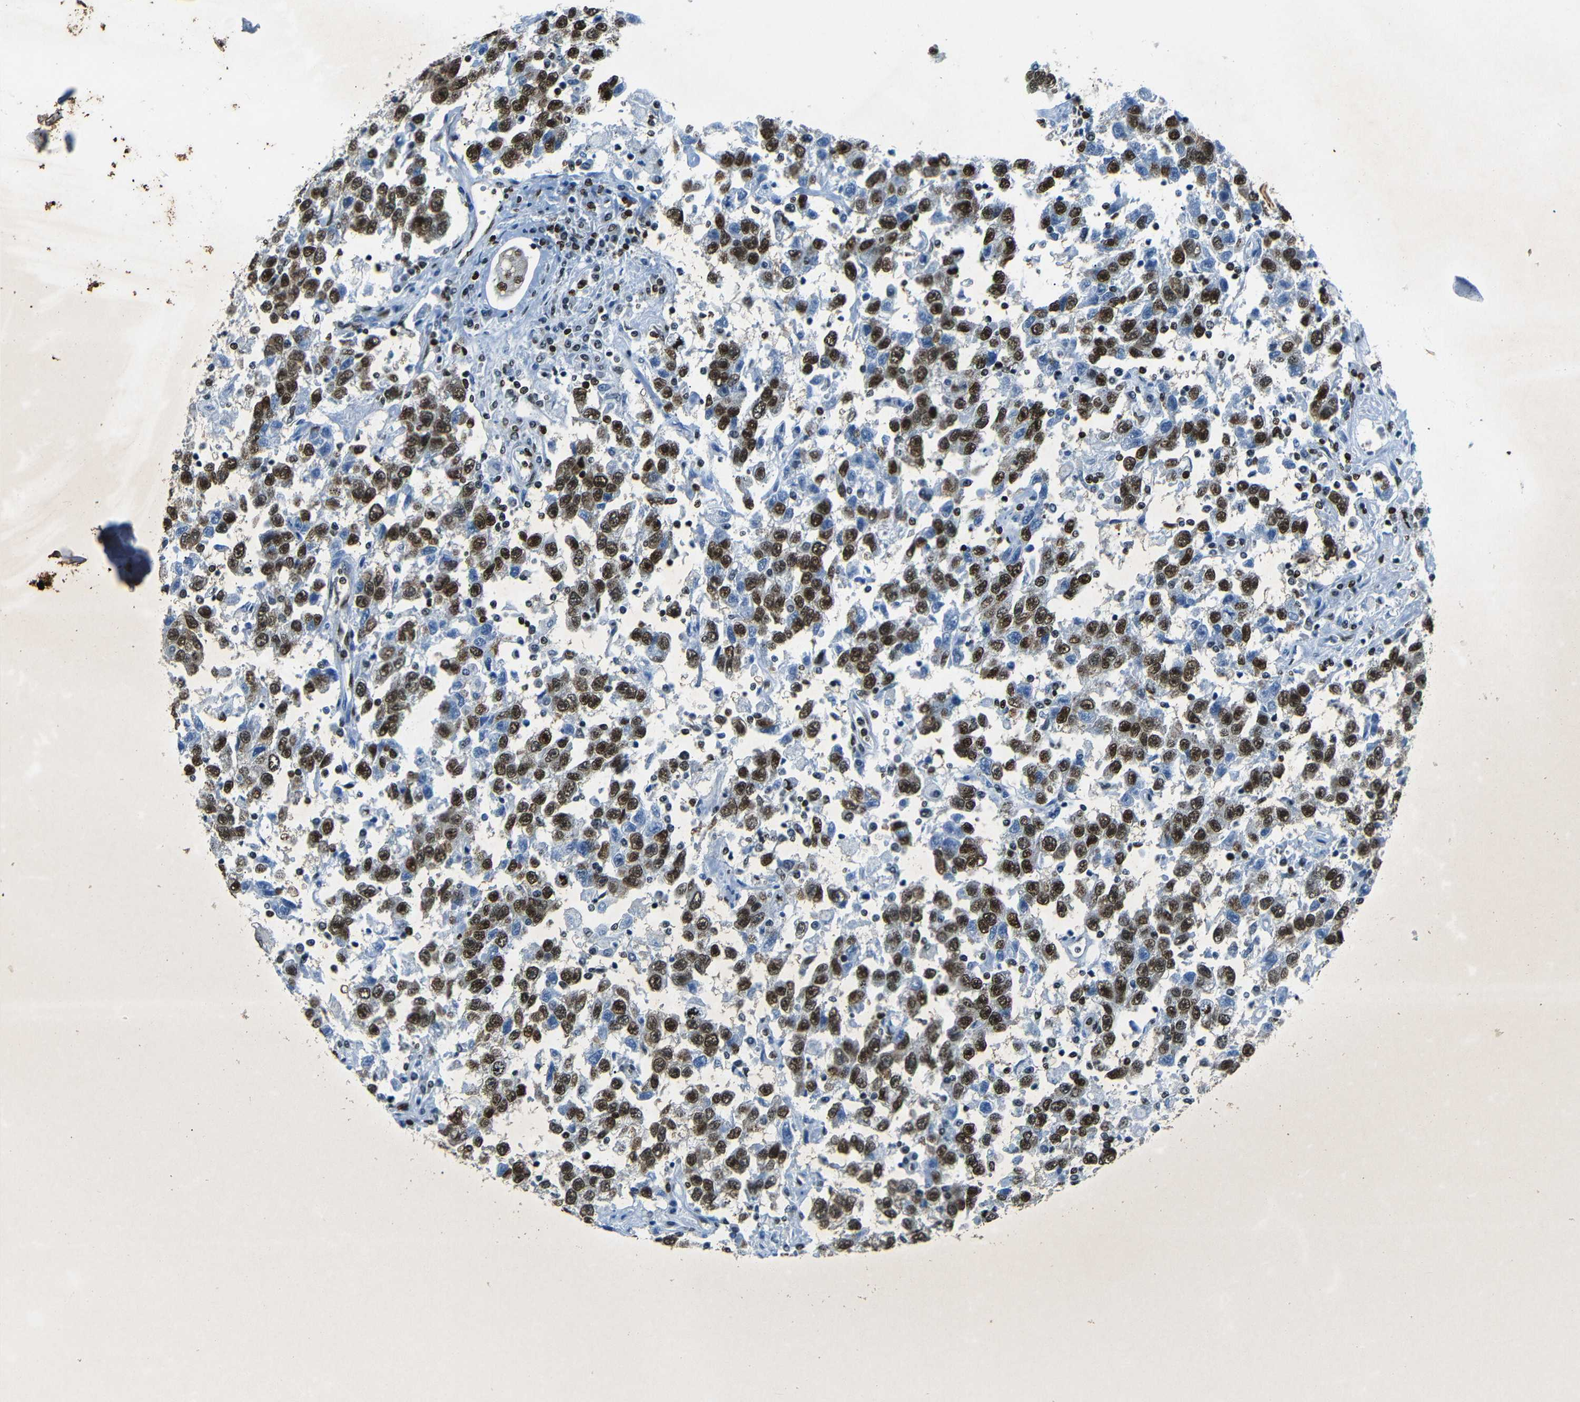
{"staining": {"intensity": "strong", "quantity": ">75%", "location": "nuclear"}, "tissue": "testis cancer", "cell_type": "Tumor cells", "image_type": "cancer", "snomed": [{"axis": "morphology", "description": "Seminoma, NOS"}, {"axis": "topography", "description": "Testis"}], "caption": "Strong nuclear positivity for a protein is seen in about >75% of tumor cells of testis cancer using IHC.", "gene": "HMGN1", "patient": {"sex": "male", "age": 41}}